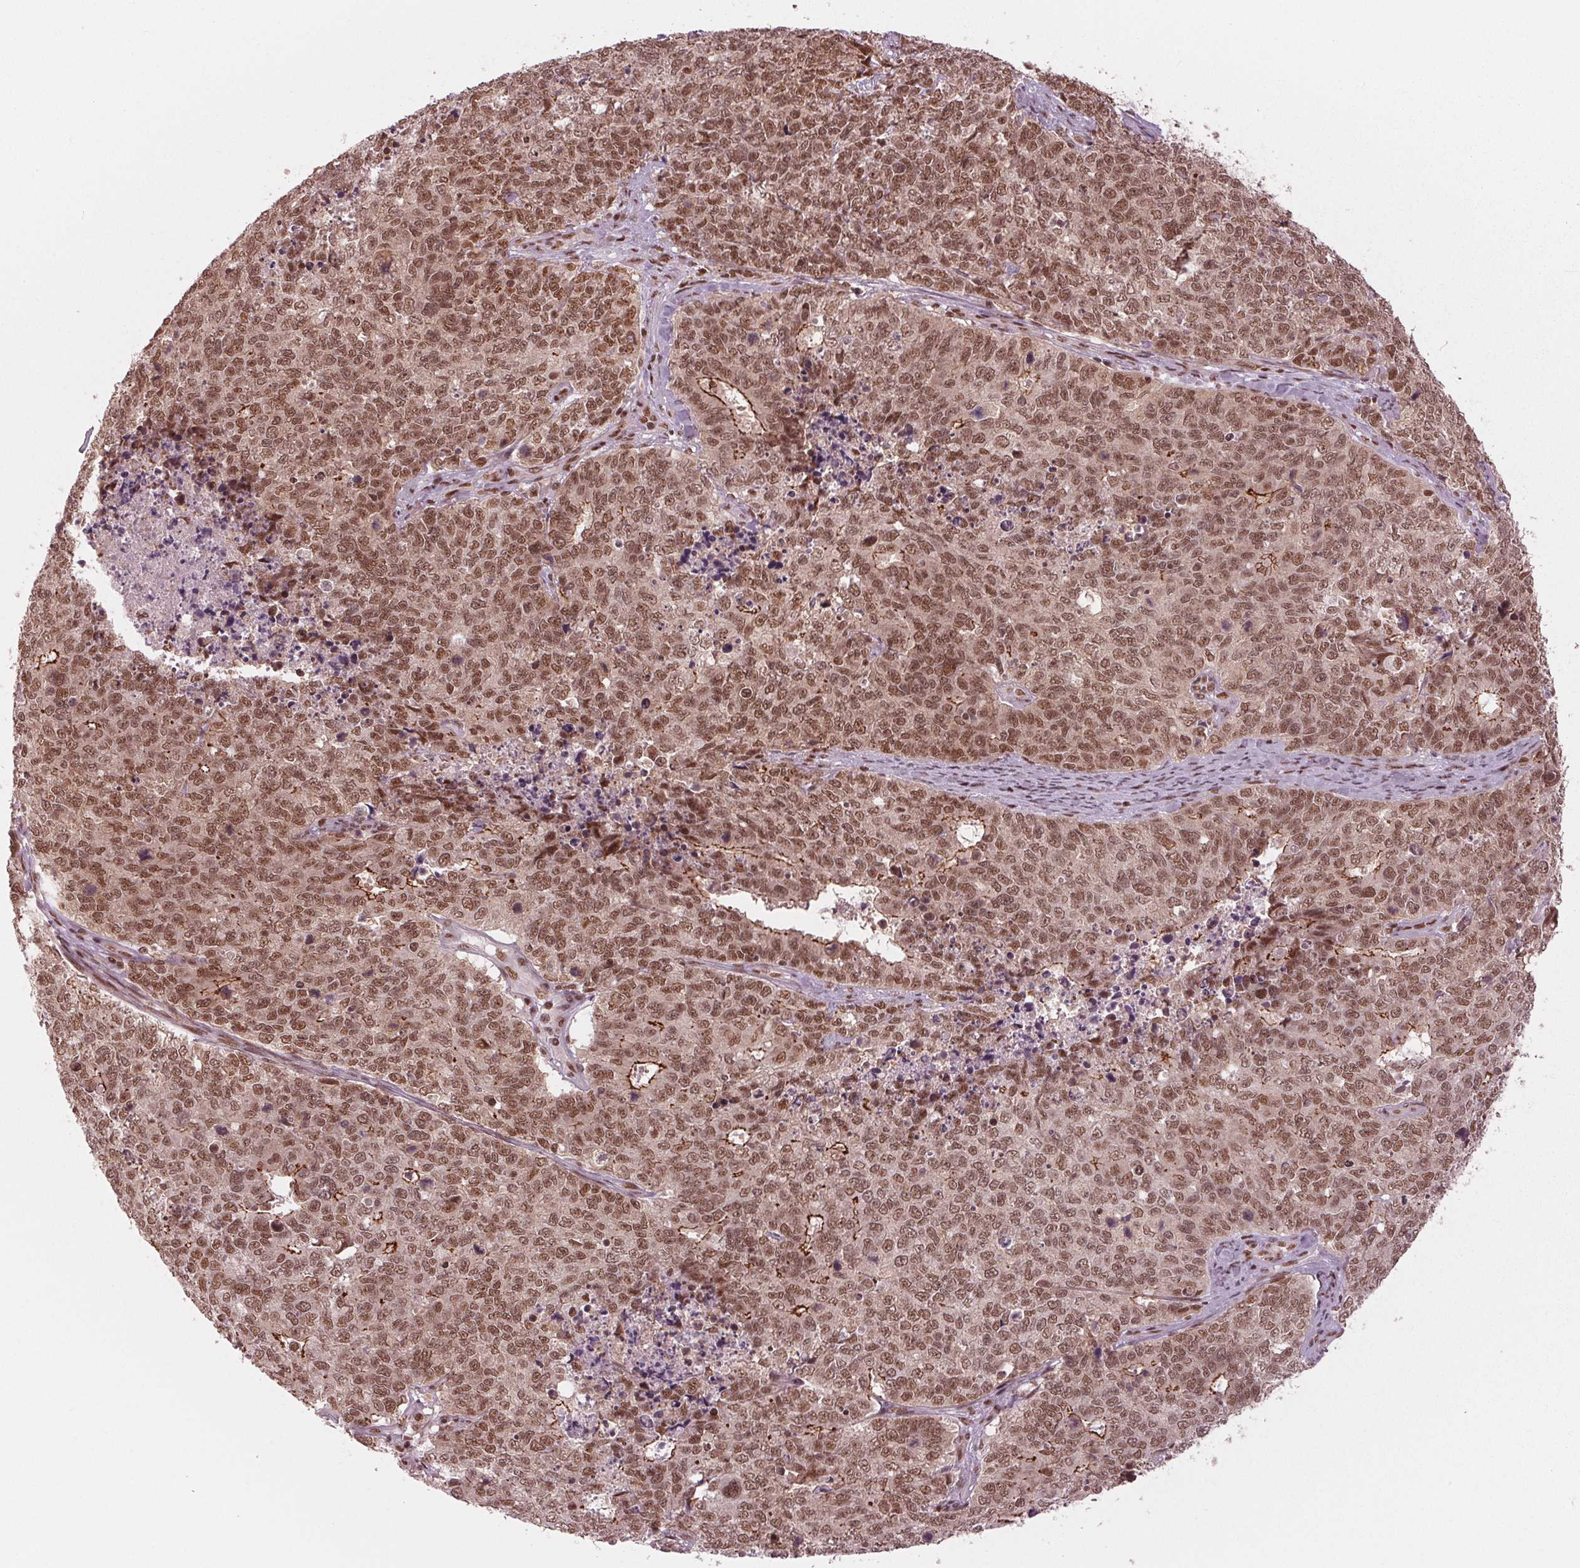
{"staining": {"intensity": "moderate", "quantity": ">75%", "location": "cytoplasmic/membranous,nuclear"}, "tissue": "cervical cancer", "cell_type": "Tumor cells", "image_type": "cancer", "snomed": [{"axis": "morphology", "description": "Adenocarcinoma, NOS"}, {"axis": "topography", "description": "Cervix"}], "caption": "Brown immunohistochemical staining in human adenocarcinoma (cervical) exhibits moderate cytoplasmic/membranous and nuclear expression in approximately >75% of tumor cells.", "gene": "LSM2", "patient": {"sex": "female", "age": 63}}